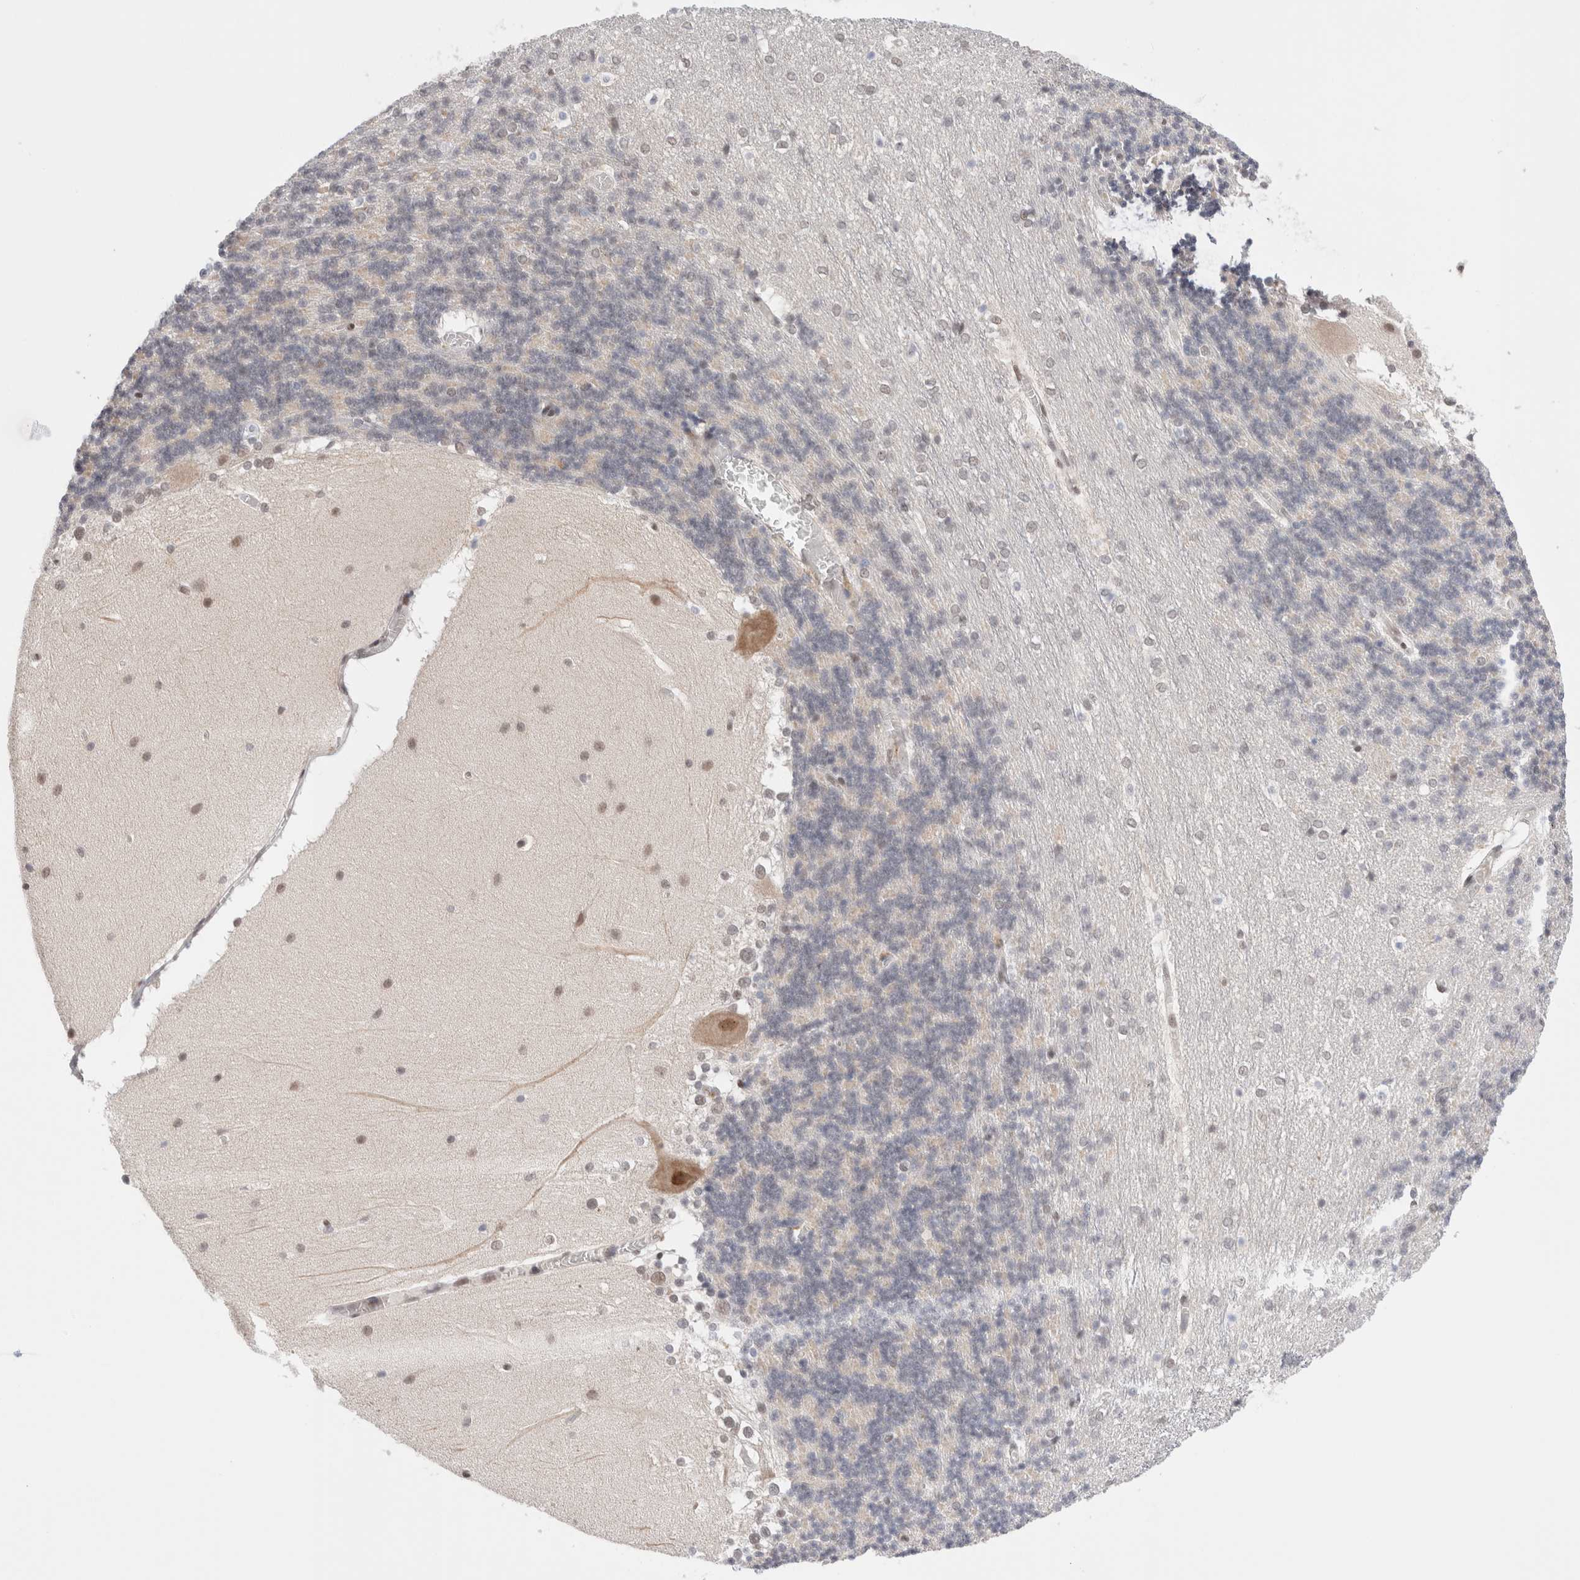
{"staining": {"intensity": "negative", "quantity": "none", "location": "none"}, "tissue": "cerebellum", "cell_type": "Cells in granular layer", "image_type": "normal", "snomed": [{"axis": "morphology", "description": "Normal tissue, NOS"}, {"axis": "topography", "description": "Cerebellum"}], "caption": "Immunohistochemistry micrograph of benign cerebellum stained for a protein (brown), which reveals no staining in cells in granular layer.", "gene": "GATAD2A", "patient": {"sex": "female", "age": 19}}